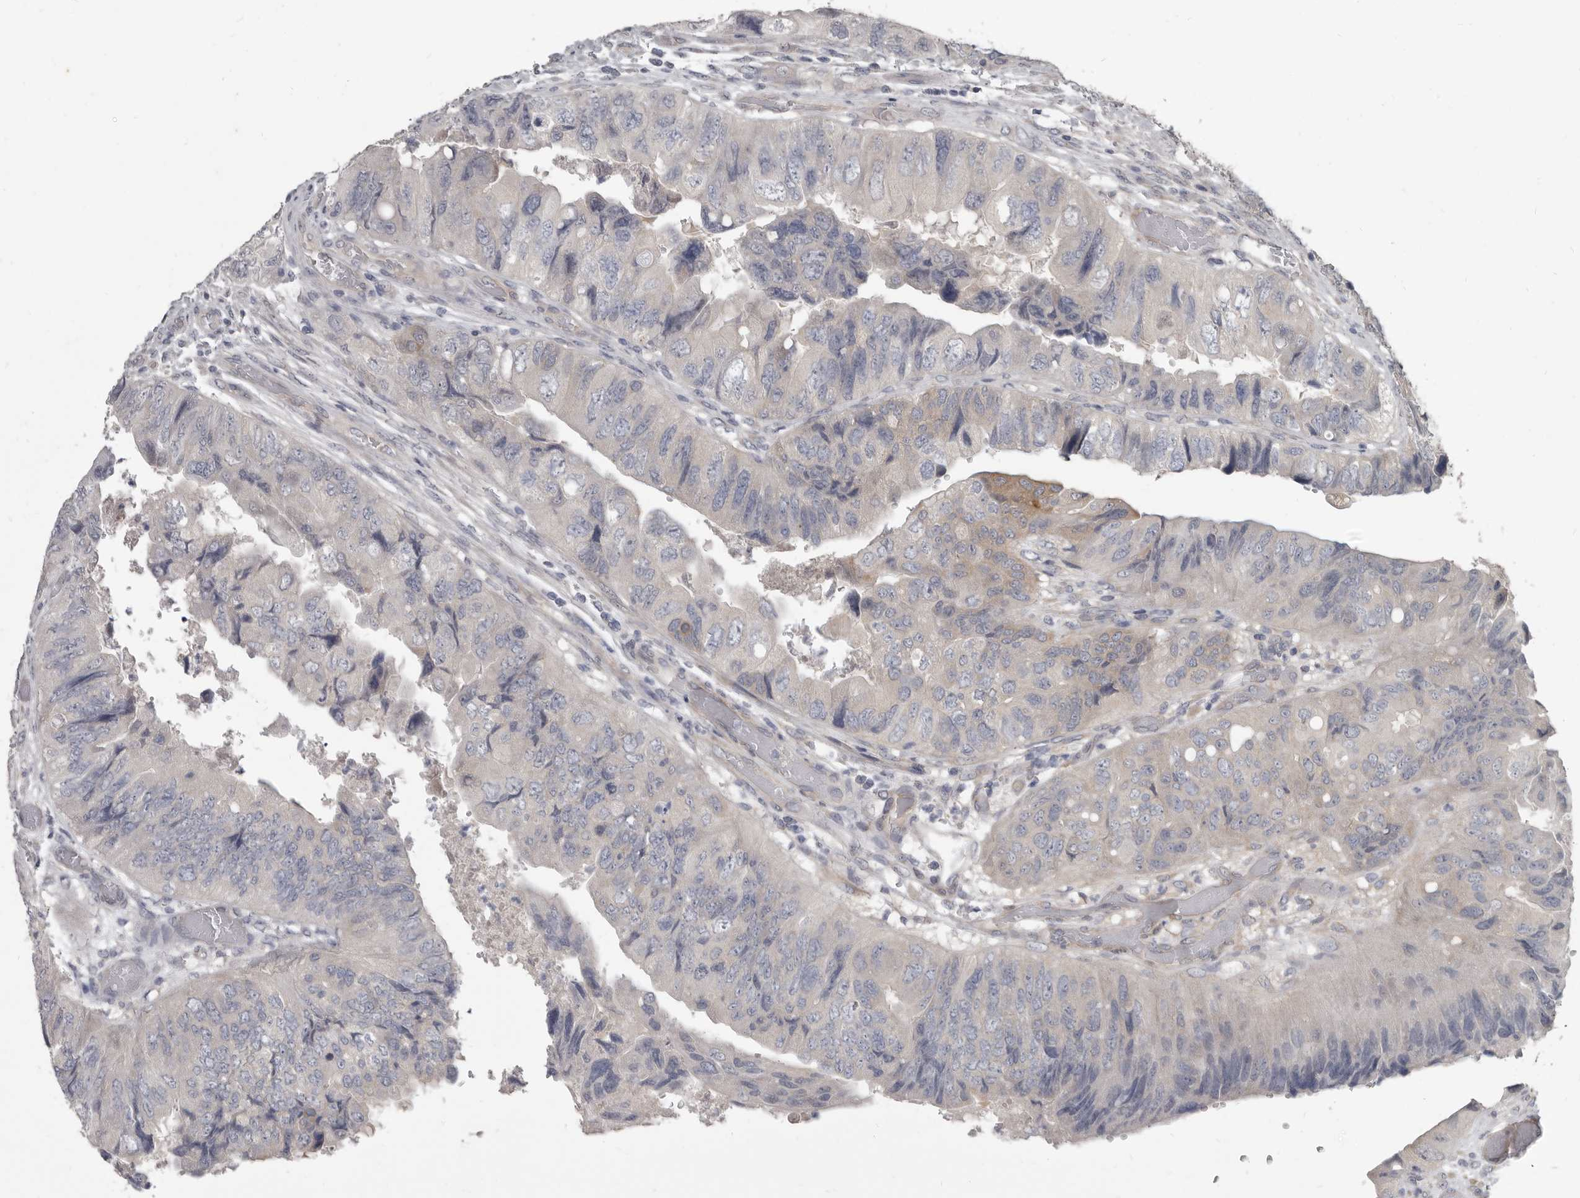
{"staining": {"intensity": "weak", "quantity": "<25%", "location": "cytoplasmic/membranous"}, "tissue": "colorectal cancer", "cell_type": "Tumor cells", "image_type": "cancer", "snomed": [{"axis": "morphology", "description": "Adenocarcinoma, NOS"}, {"axis": "topography", "description": "Rectum"}], "caption": "DAB immunohistochemical staining of human colorectal cancer (adenocarcinoma) displays no significant staining in tumor cells. (DAB (3,3'-diaminobenzidine) IHC visualized using brightfield microscopy, high magnification).", "gene": "GSK3B", "patient": {"sex": "male", "age": 63}}